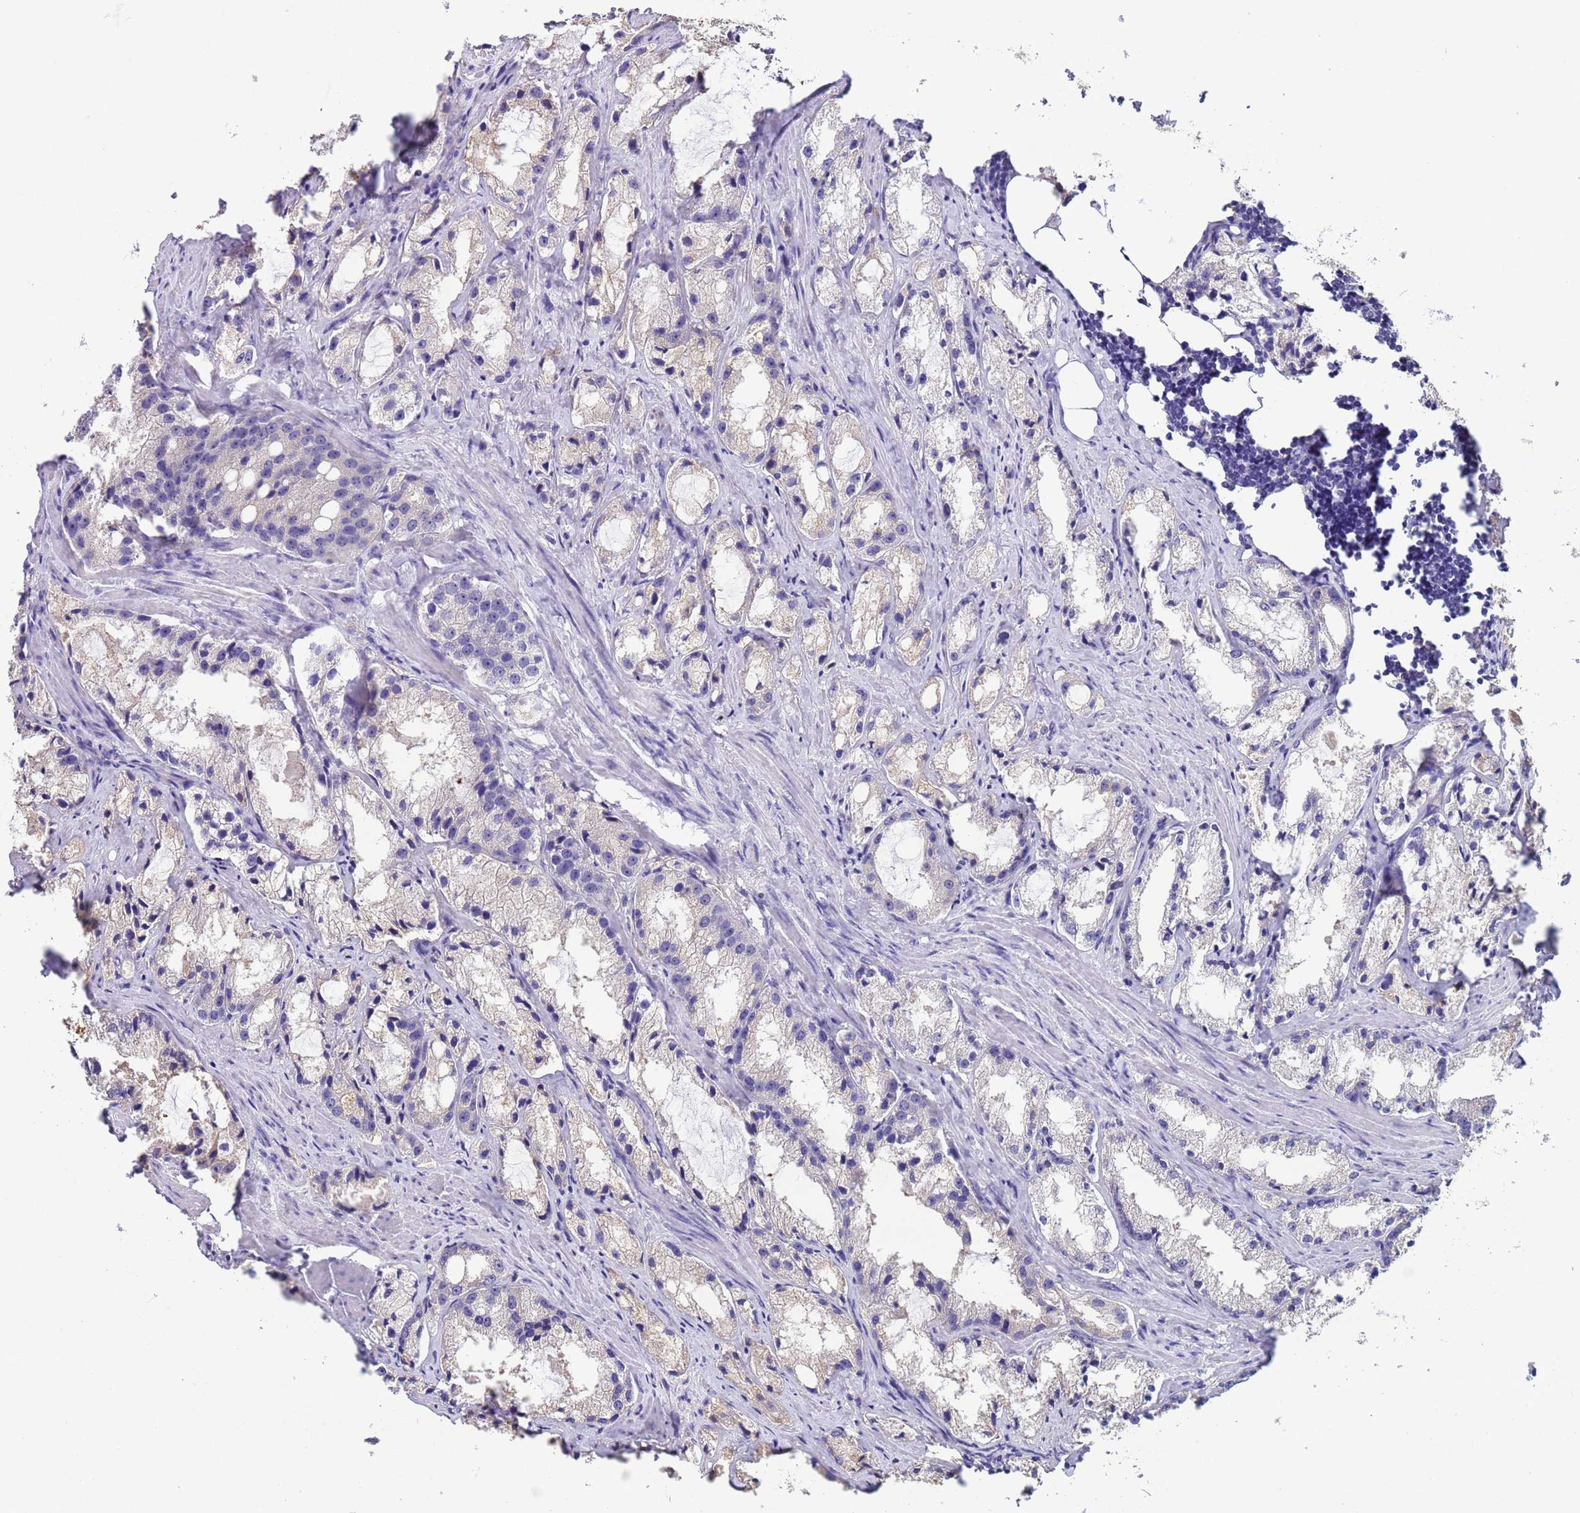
{"staining": {"intensity": "negative", "quantity": "none", "location": "none"}, "tissue": "prostate cancer", "cell_type": "Tumor cells", "image_type": "cancer", "snomed": [{"axis": "morphology", "description": "Adenocarcinoma, High grade"}, {"axis": "topography", "description": "Prostate"}], "caption": "Prostate cancer (adenocarcinoma (high-grade)) was stained to show a protein in brown. There is no significant expression in tumor cells.", "gene": "SLC24A3", "patient": {"sex": "male", "age": 66}}